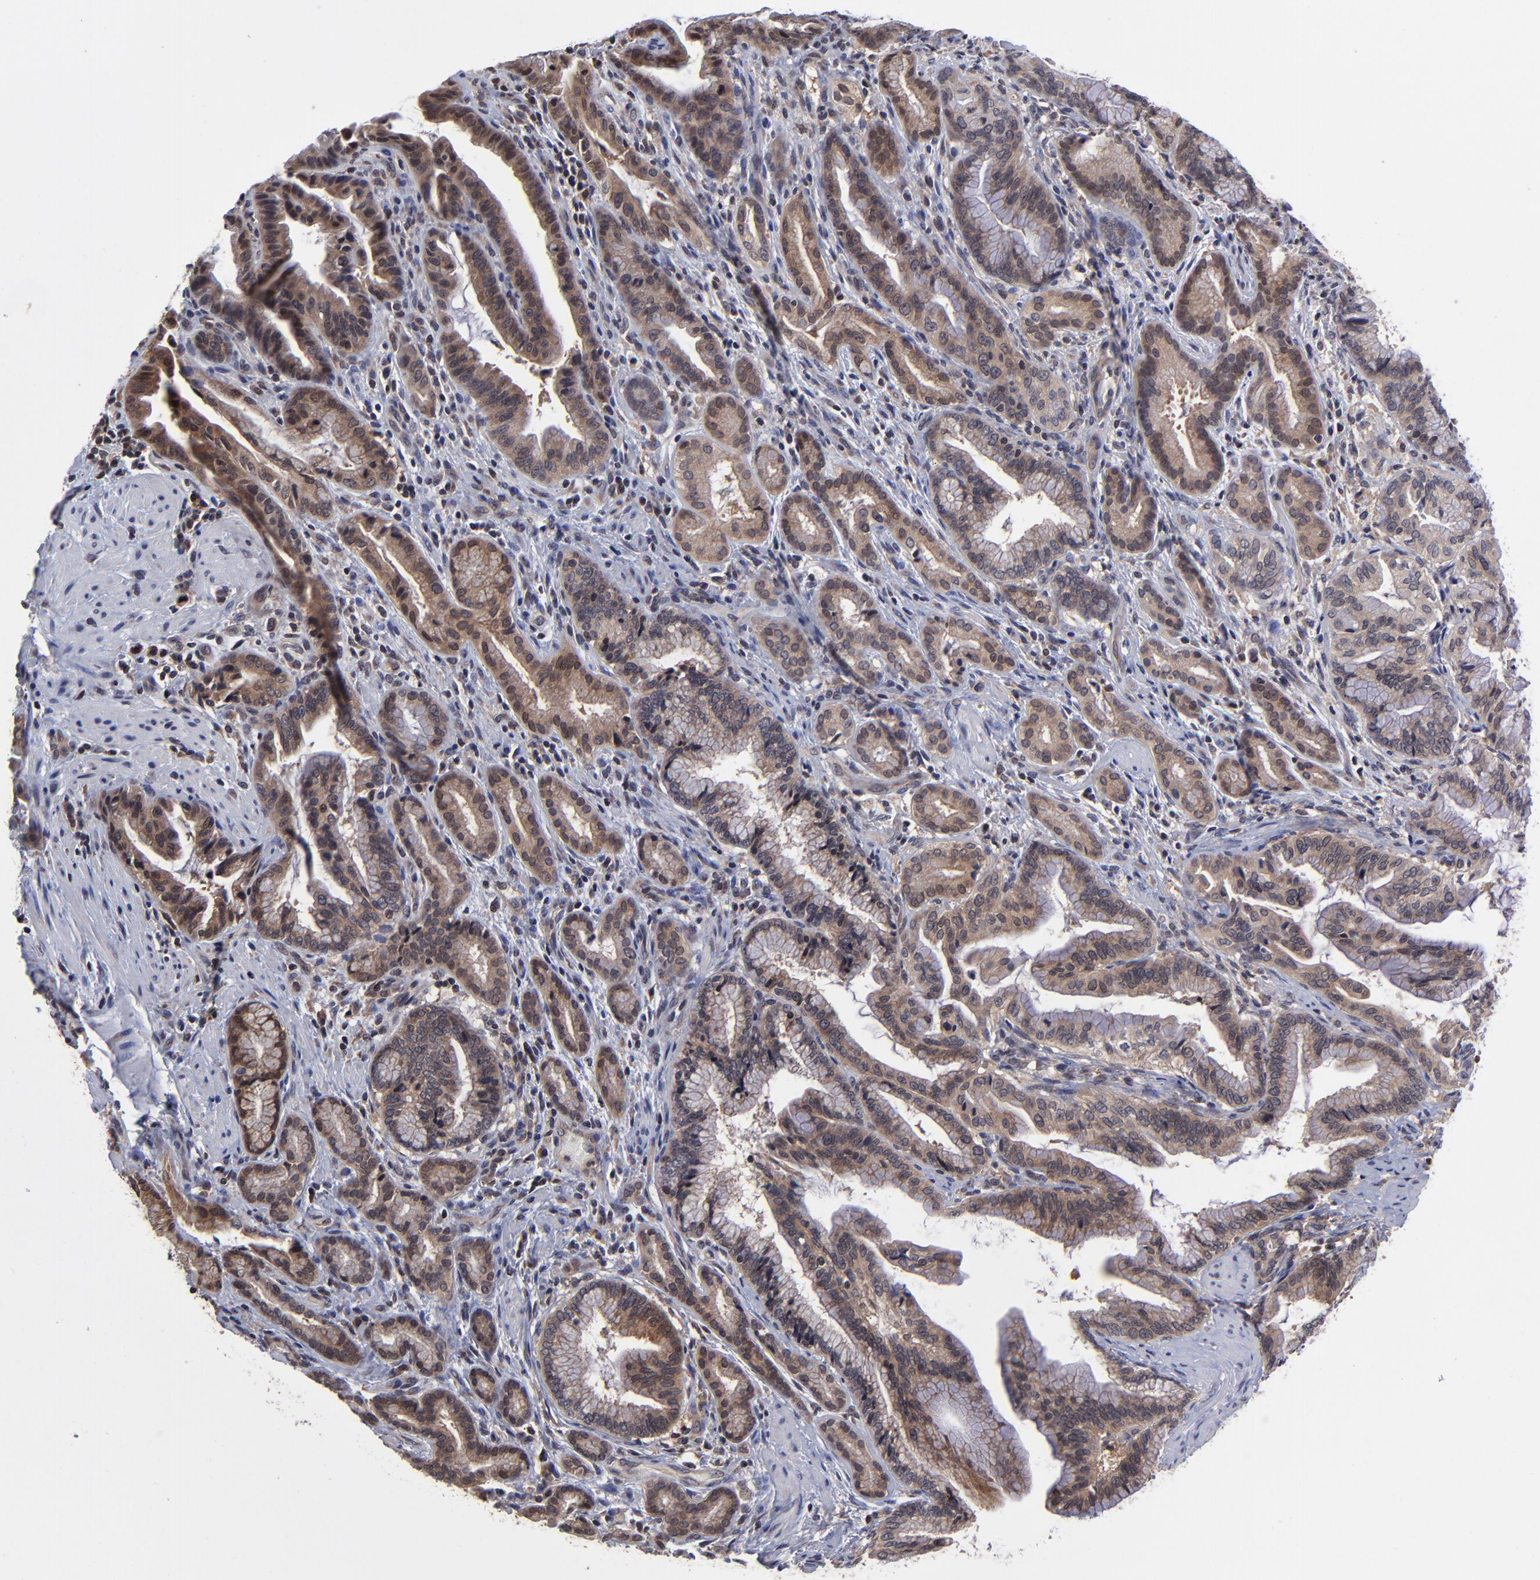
{"staining": {"intensity": "moderate", "quantity": ">75%", "location": "cytoplasmic/membranous"}, "tissue": "pancreatic cancer", "cell_type": "Tumor cells", "image_type": "cancer", "snomed": [{"axis": "morphology", "description": "Adenocarcinoma, NOS"}, {"axis": "topography", "description": "Pancreas"}], "caption": "A photomicrograph of human pancreatic cancer (adenocarcinoma) stained for a protein exhibits moderate cytoplasmic/membranous brown staining in tumor cells.", "gene": "UBE2L6", "patient": {"sex": "female", "age": 64}}